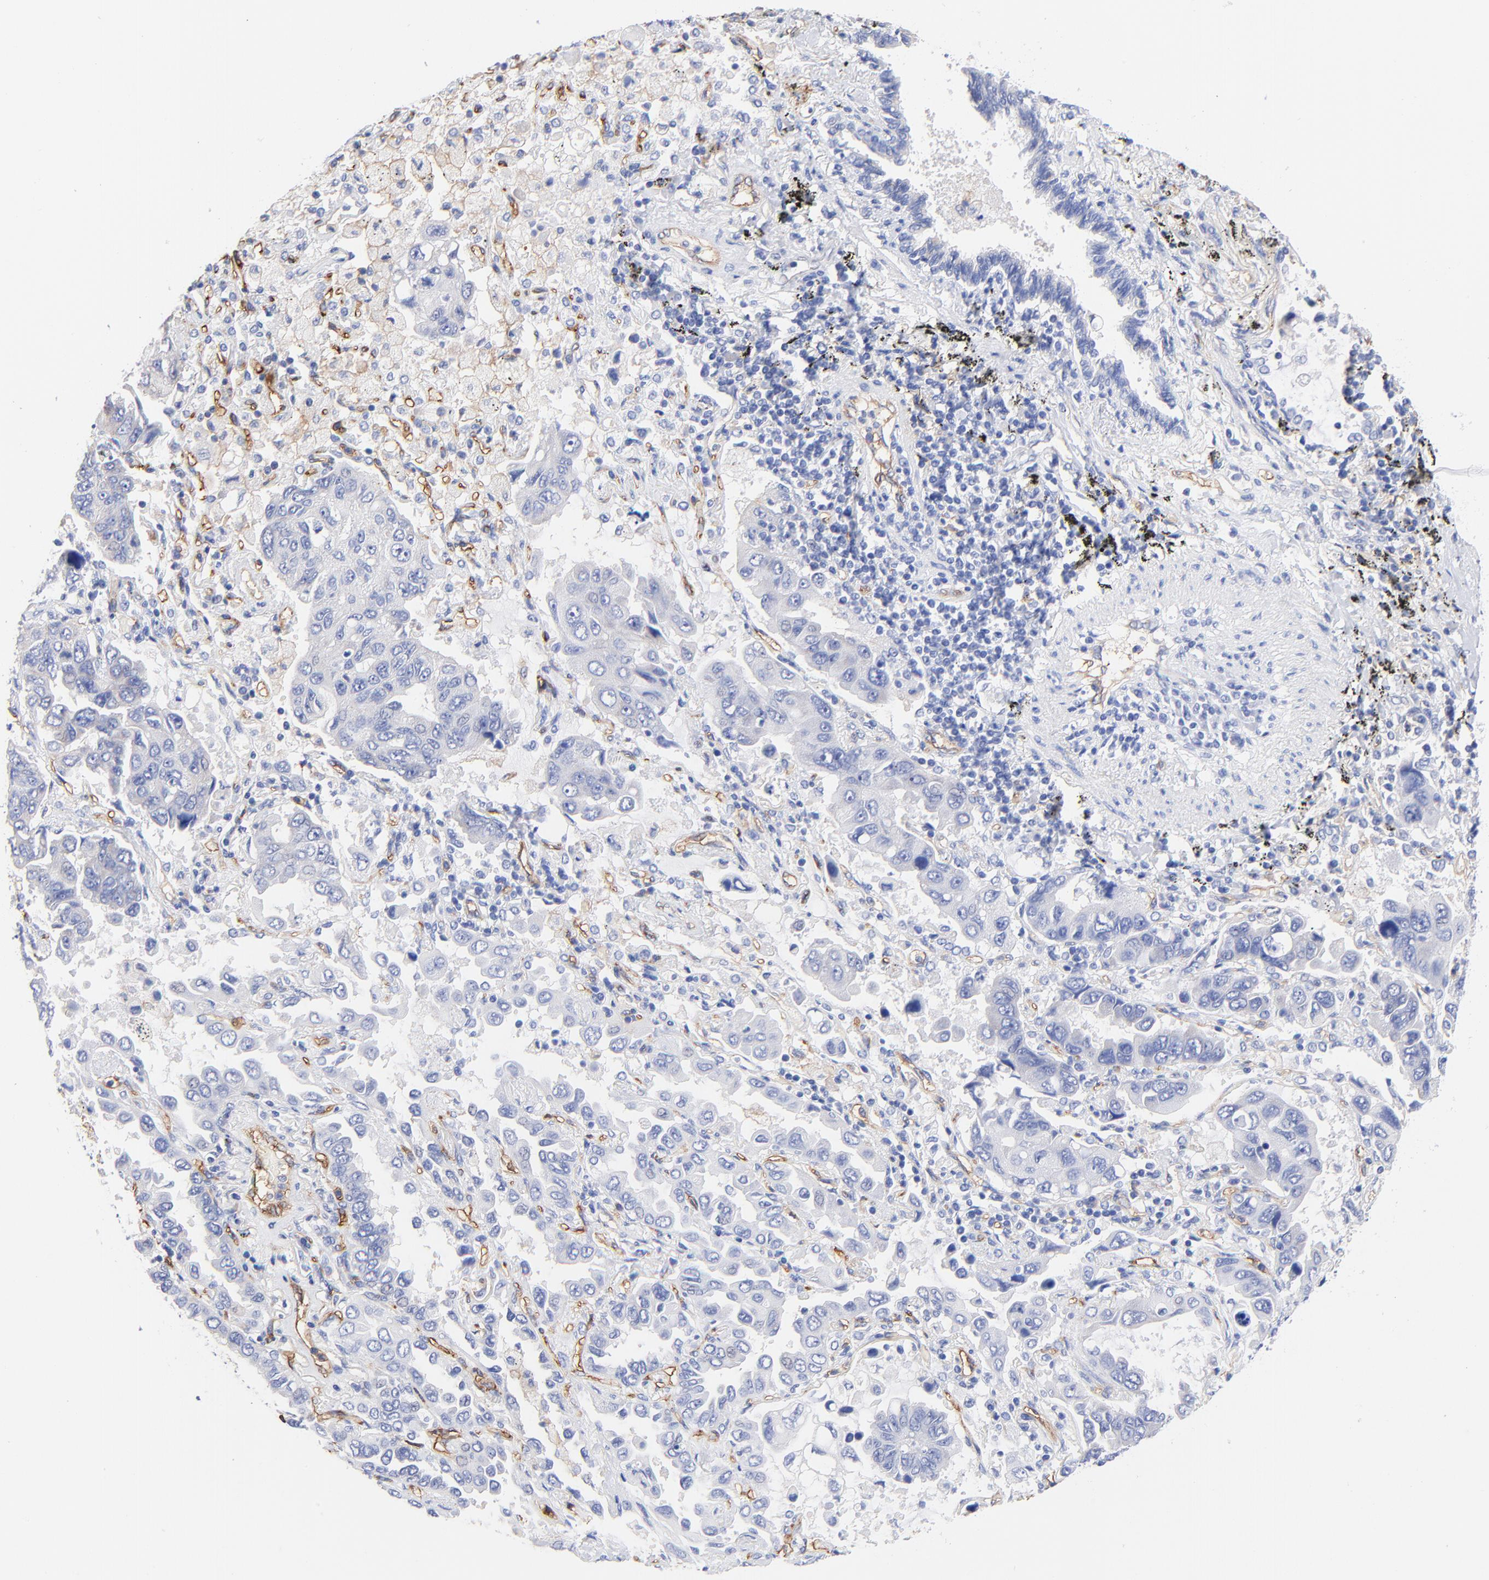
{"staining": {"intensity": "negative", "quantity": "none", "location": "none"}, "tissue": "lung cancer", "cell_type": "Tumor cells", "image_type": "cancer", "snomed": [{"axis": "morphology", "description": "Adenocarcinoma, NOS"}, {"axis": "topography", "description": "Lung"}], "caption": "DAB immunohistochemical staining of human lung cancer exhibits no significant staining in tumor cells.", "gene": "SLC44A2", "patient": {"sex": "male", "age": 64}}